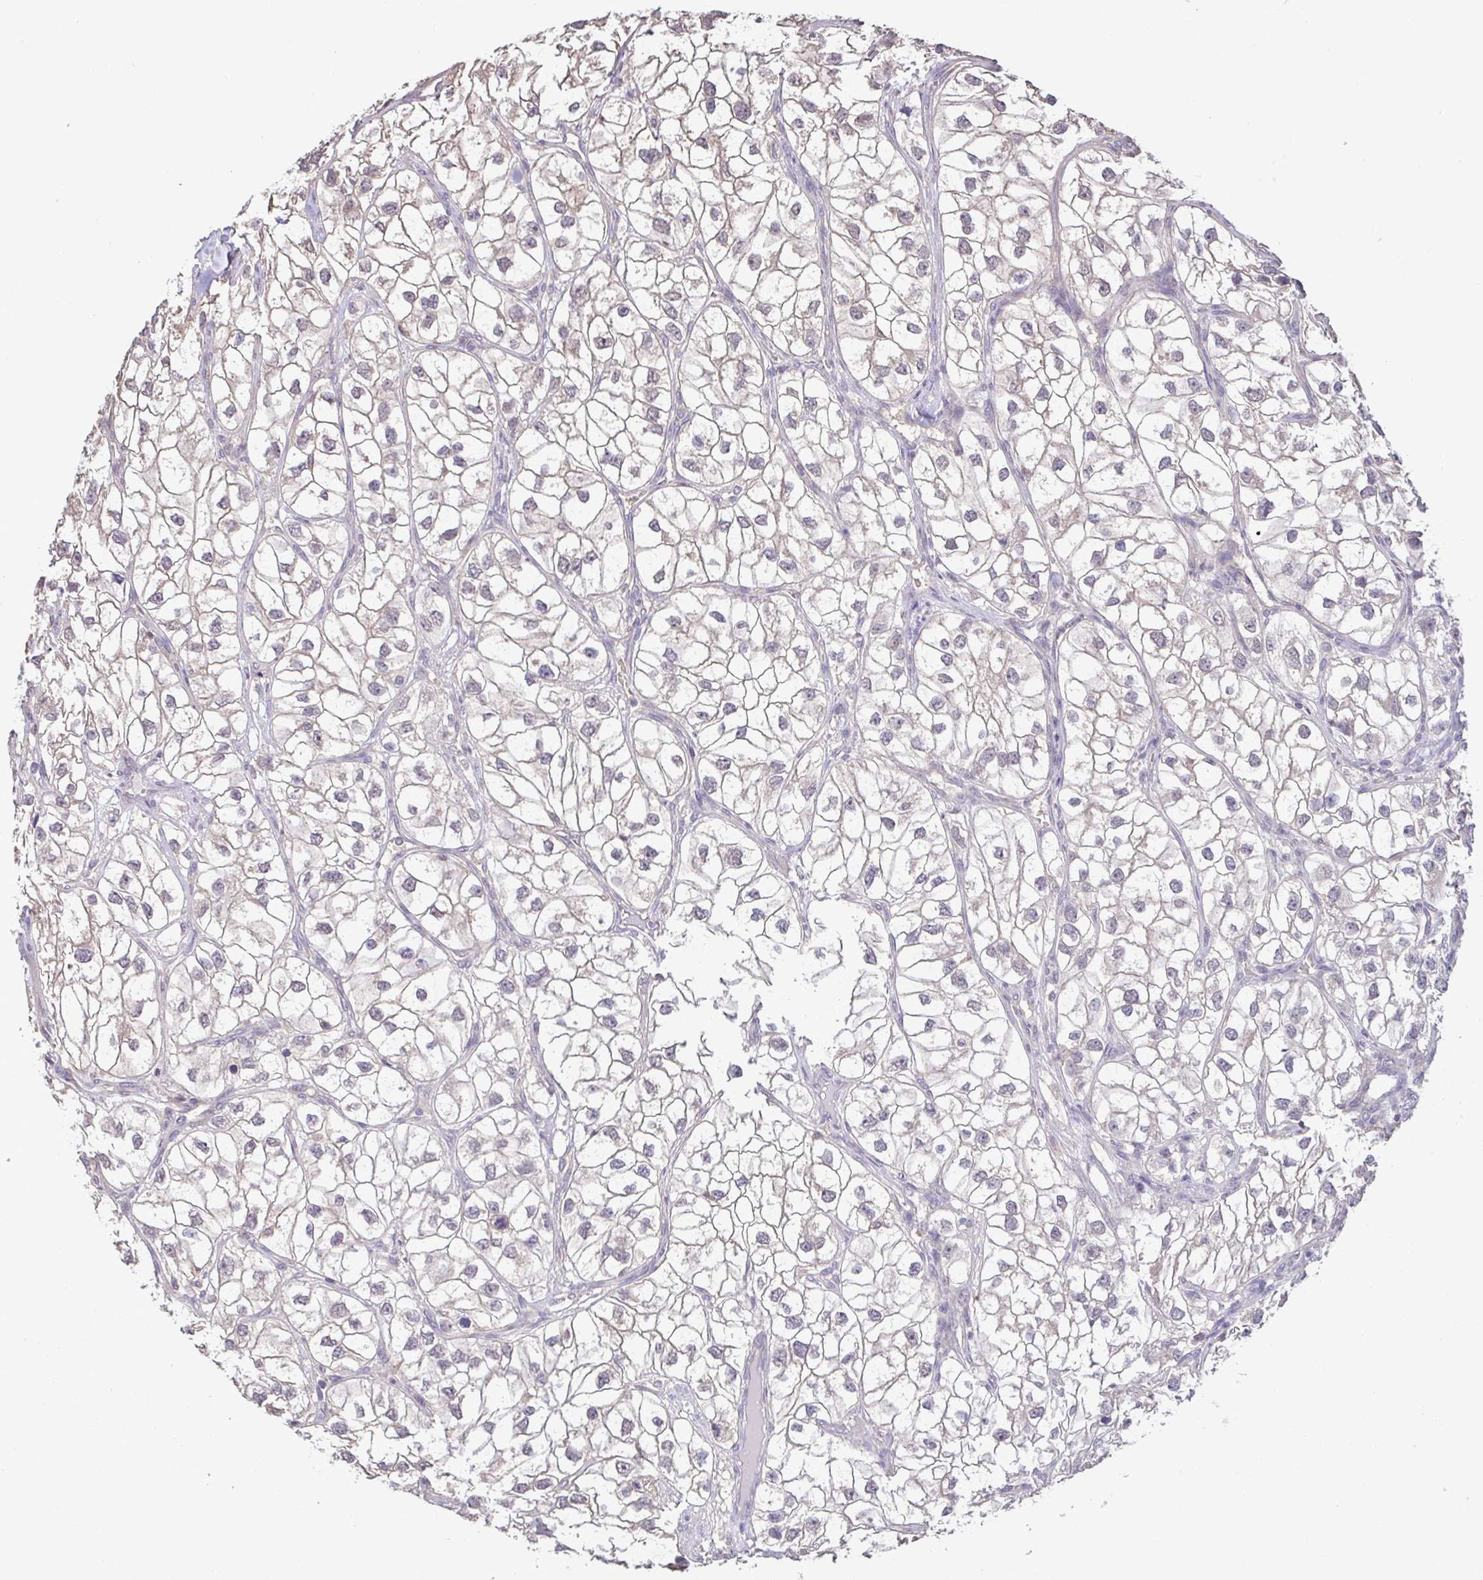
{"staining": {"intensity": "weak", "quantity": "<25%", "location": "cytoplasmic/membranous"}, "tissue": "renal cancer", "cell_type": "Tumor cells", "image_type": "cancer", "snomed": [{"axis": "morphology", "description": "Adenocarcinoma, NOS"}, {"axis": "topography", "description": "Kidney"}], "caption": "An immunohistochemistry (IHC) image of renal cancer (adenocarcinoma) is shown. There is no staining in tumor cells of renal cancer (adenocarcinoma).", "gene": "ACTRT2", "patient": {"sex": "male", "age": 59}}